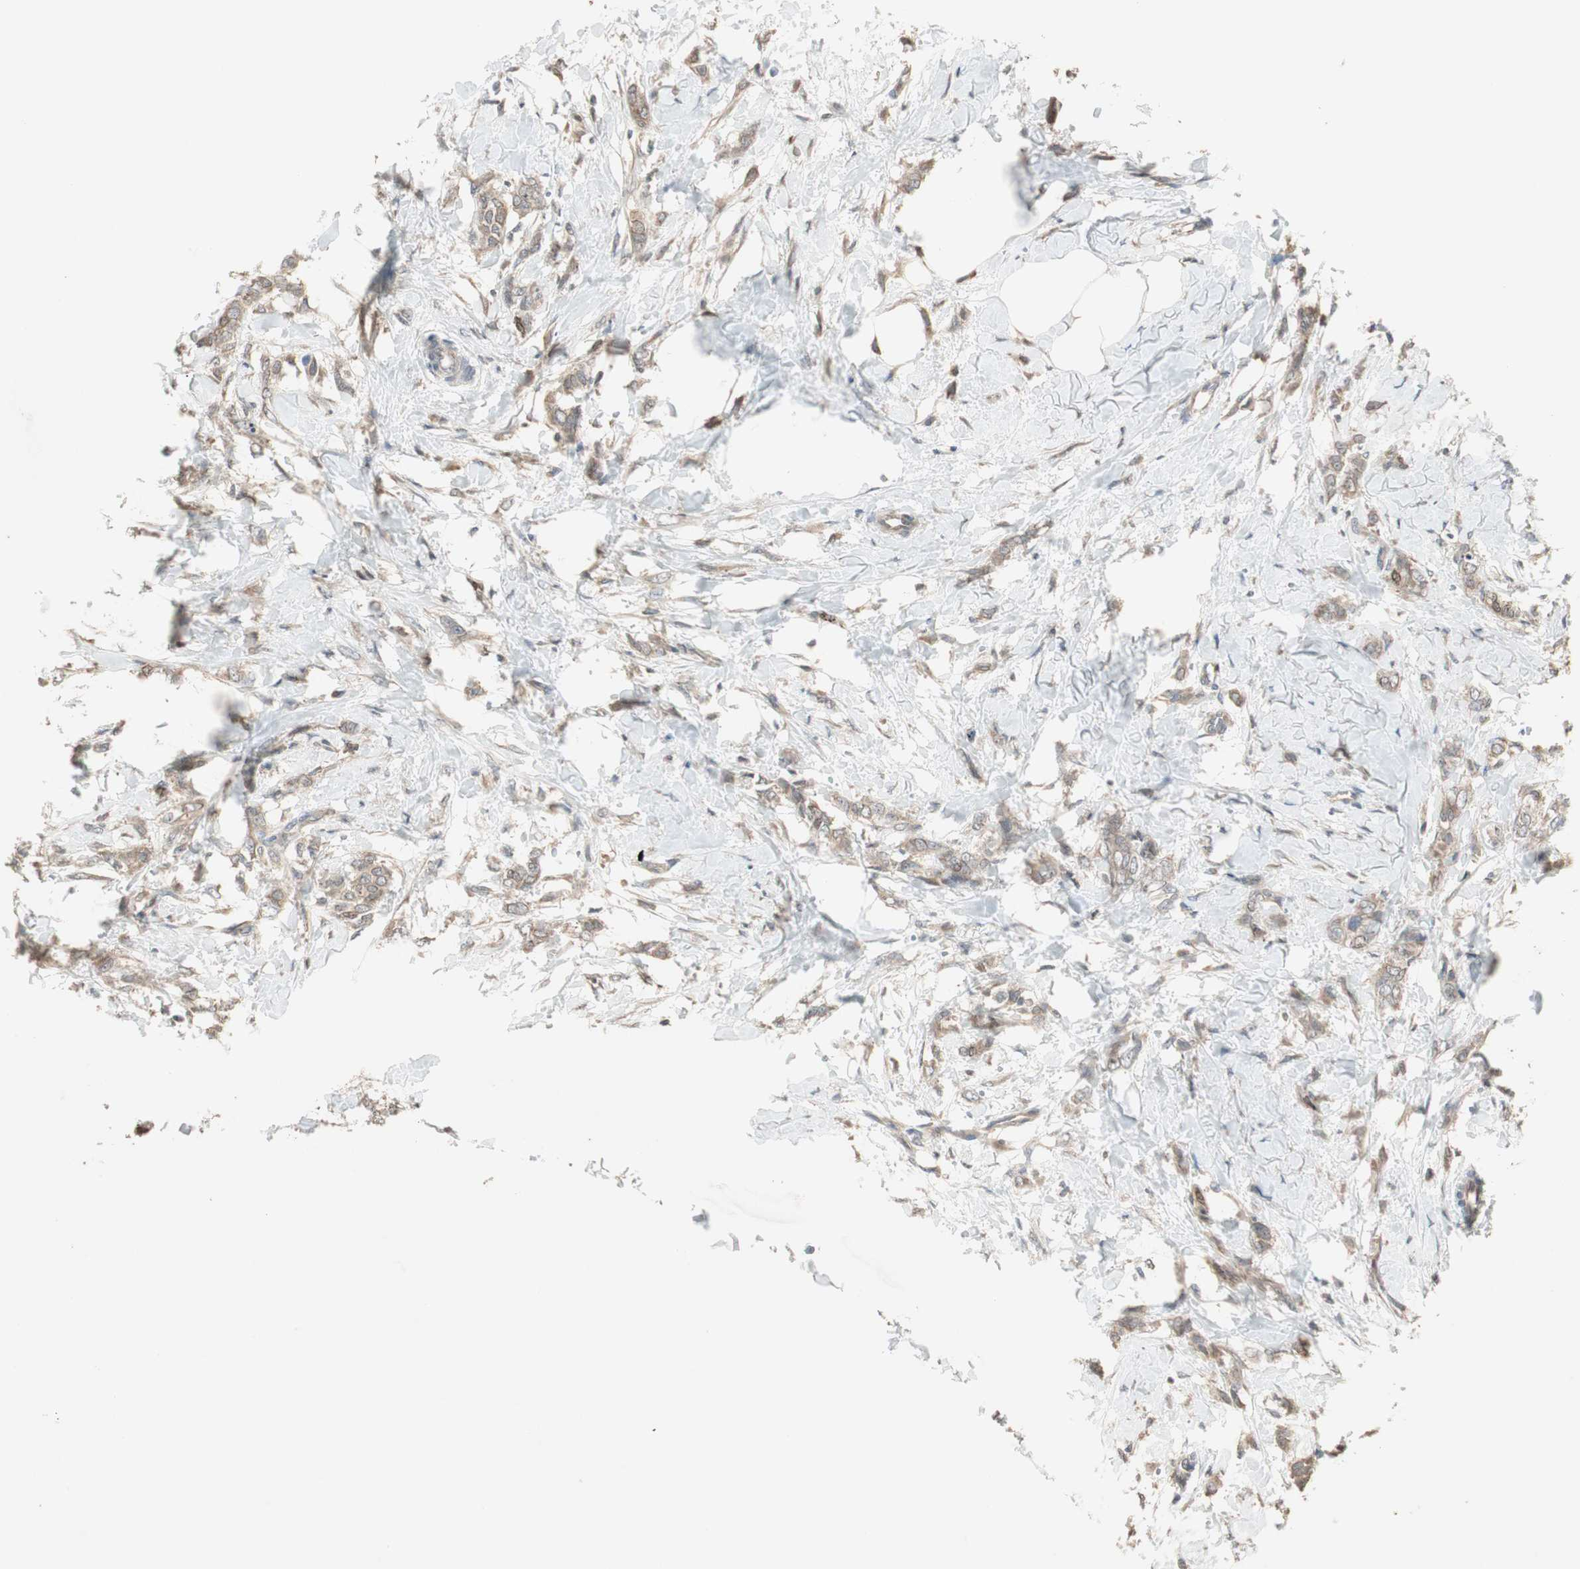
{"staining": {"intensity": "weak", "quantity": ">75%", "location": "cytoplasmic/membranous"}, "tissue": "breast cancer", "cell_type": "Tumor cells", "image_type": "cancer", "snomed": [{"axis": "morphology", "description": "Lobular carcinoma, in situ"}, {"axis": "morphology", "description": "Lobular carcinoma"}, {"axis": "topography", "description": "Breast"}], "caption": "Breast cancer (lobular carcinoma) tissue shows weak cytoplasmic/membranous staining in about >75% of tumor cells", "gene": "ATP6AP2", "patient": {"sex": "female", "age": 41}}